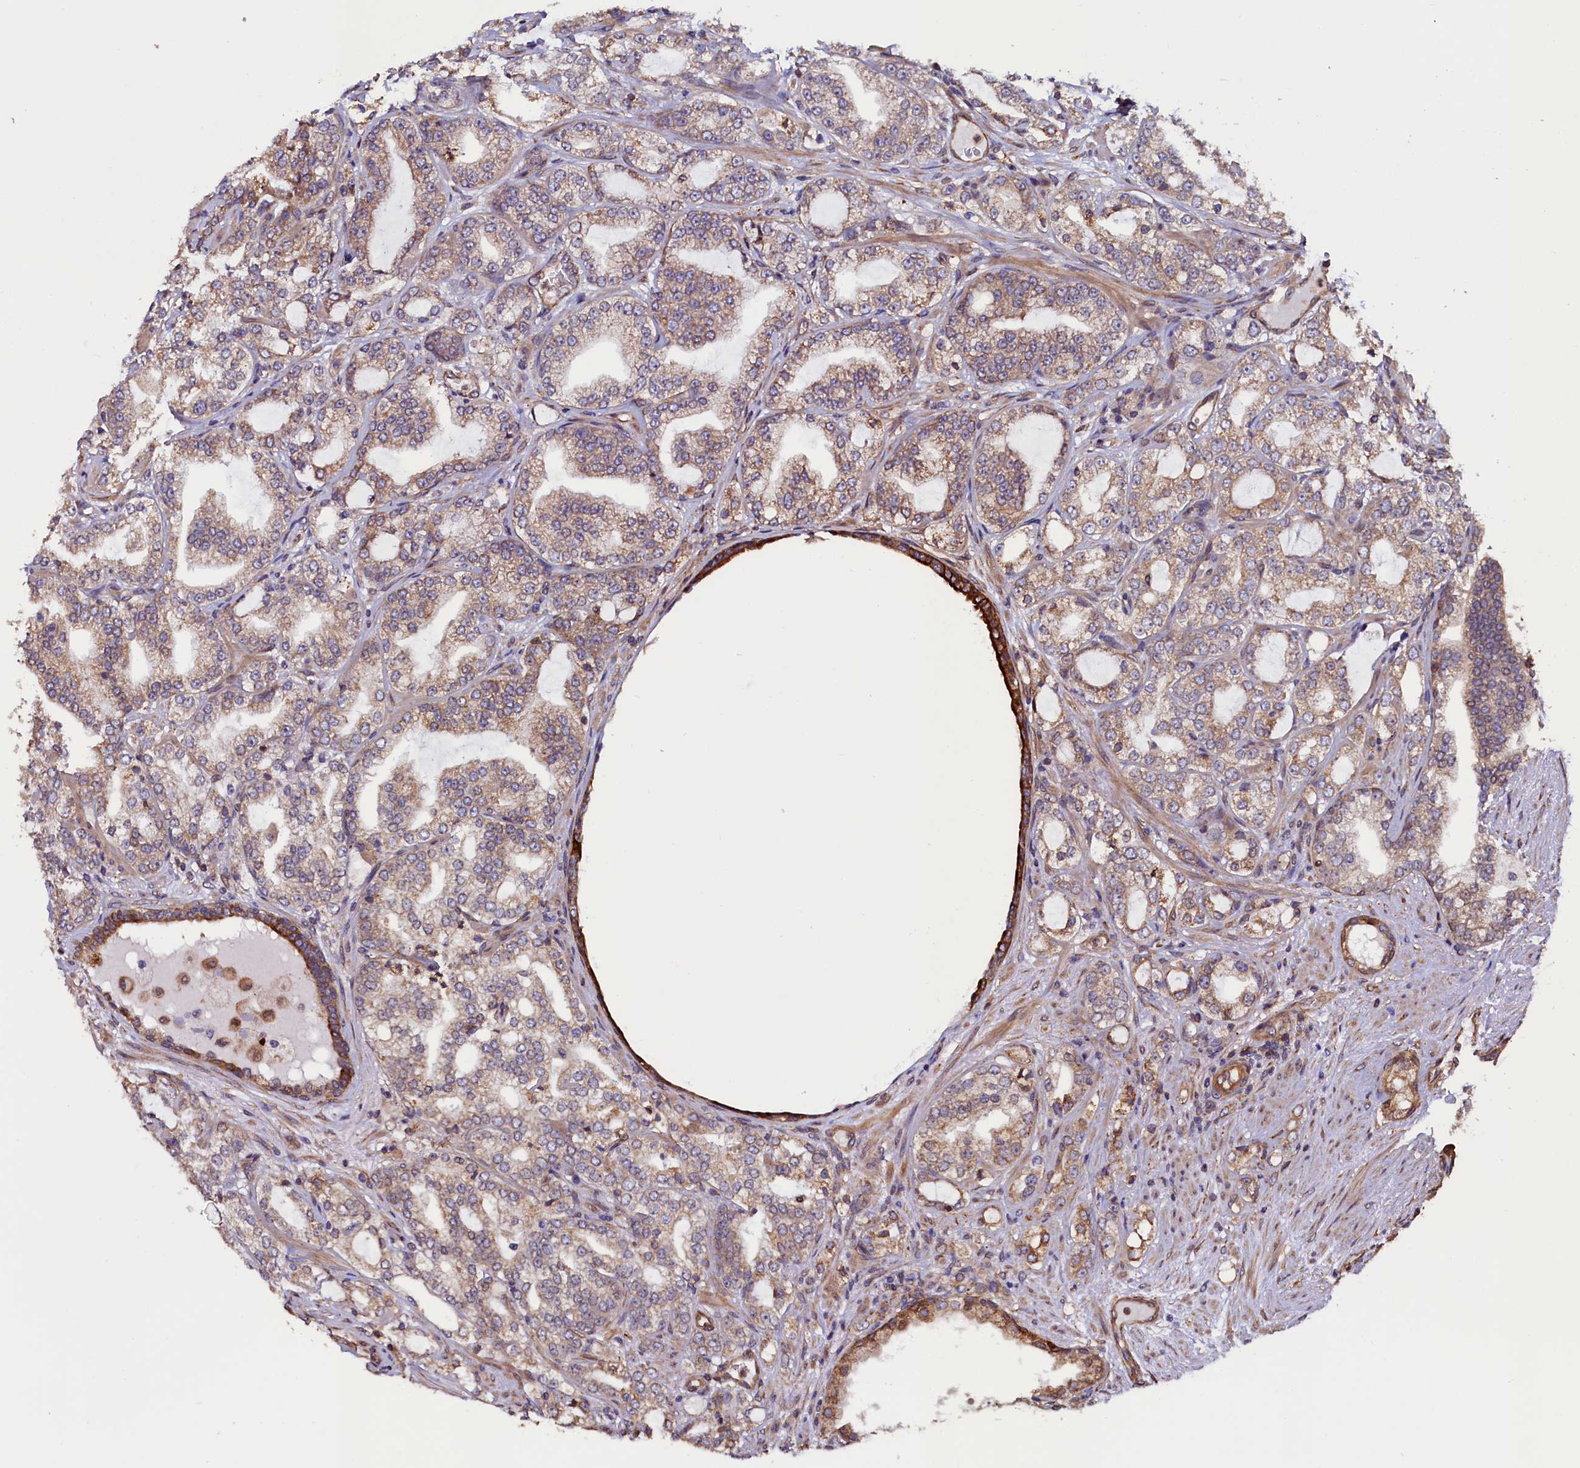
{"staining": {"intensity": "weak", "quantity": ">75%", "location": "cytoplasmic/membranous"}, "tissue": "prostate cancer", "cell_type": "Tumor cells", "image_type": "cancer", "snomed": [{"axis": "morphology", "description": "Adenocarcinoma, High grade"}, {"axis": "topography", "description": "Prostate"}], "caption": "Immunohistochemical staining of prostate high-grade adenocarcinoma displays low levels of weak cytoplasmic/membranous expression in about >75% of tumor cells.", "gene": "ATXN2L", "patient": {"sex": "male", "age": 64}}